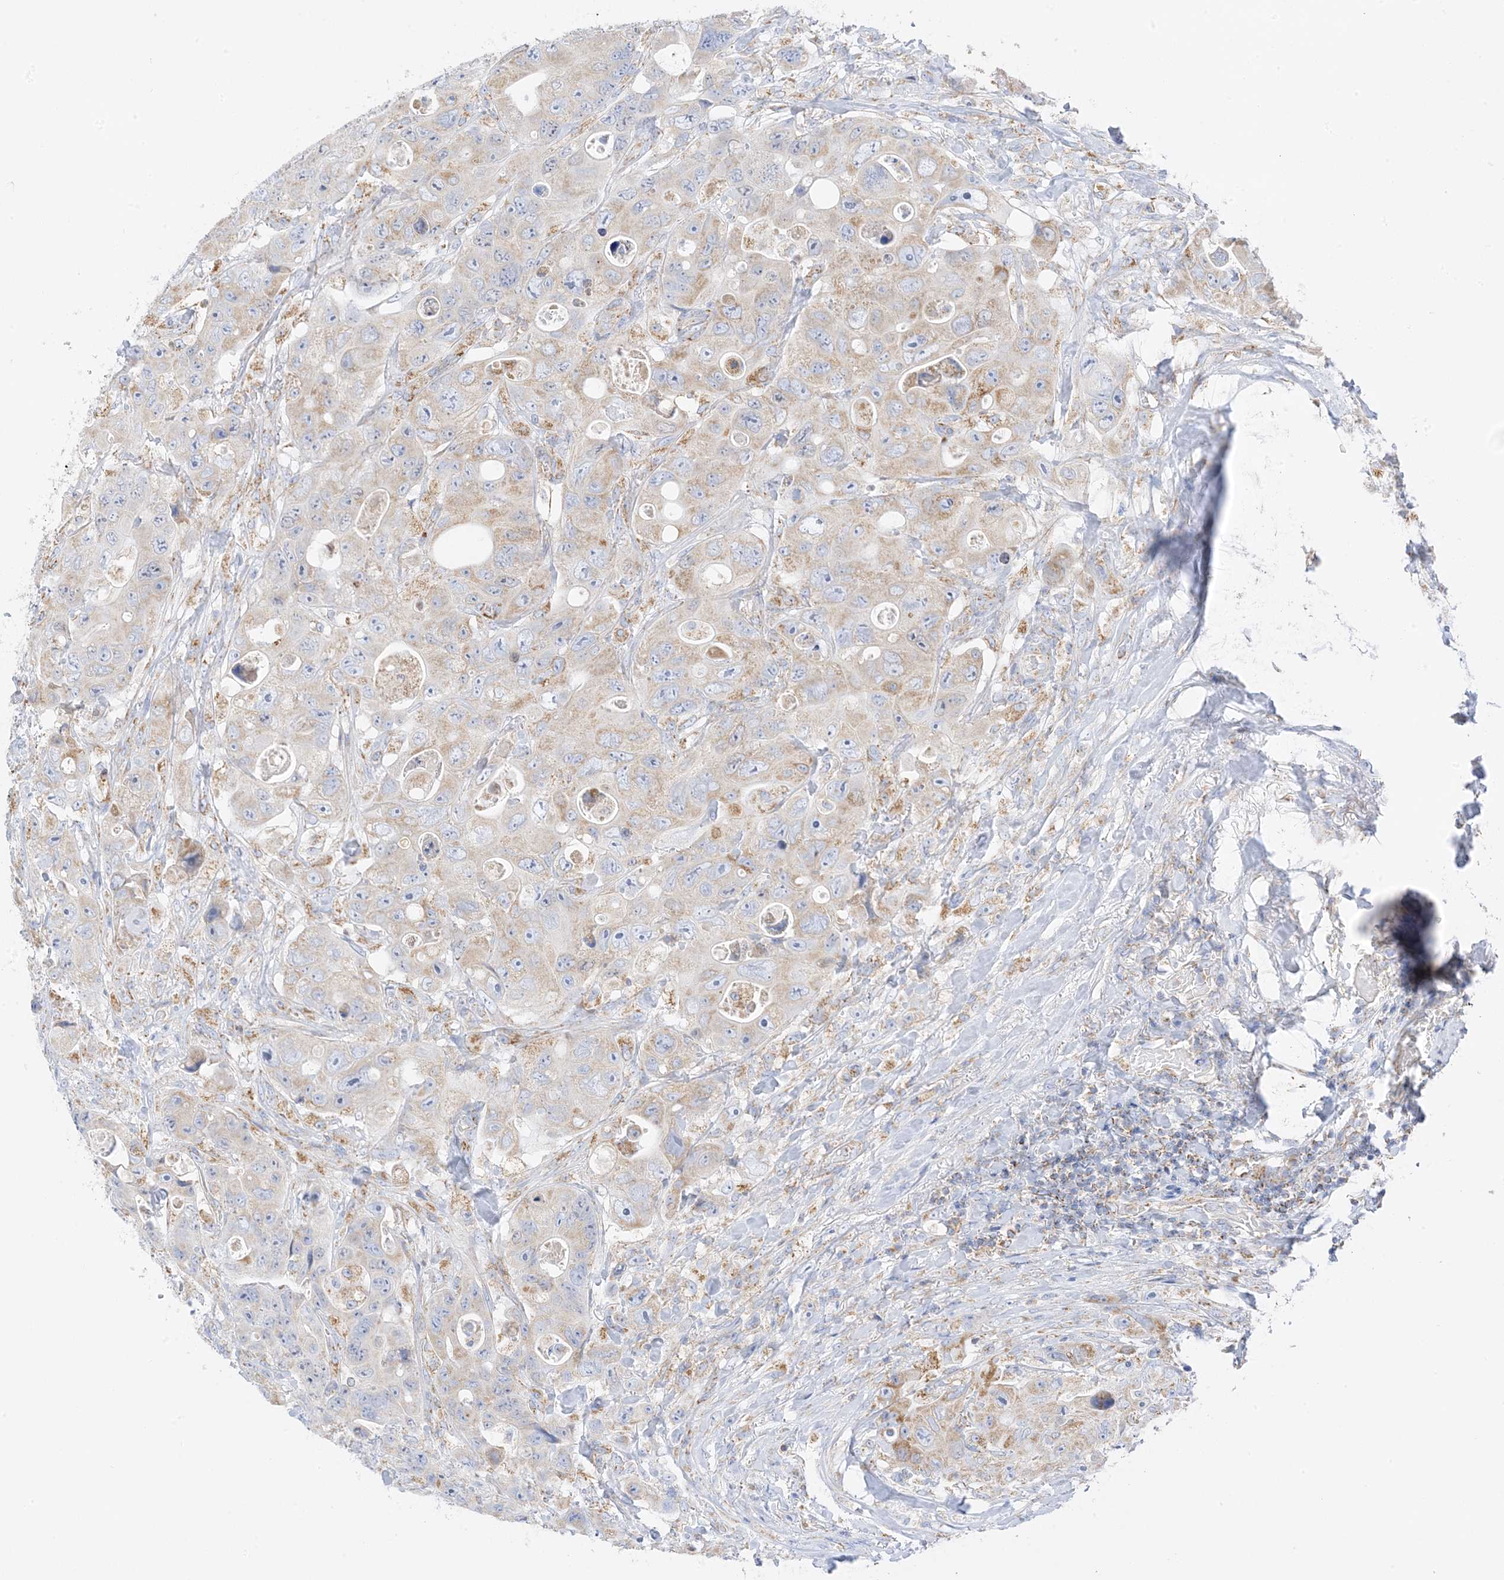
{"staining": {"intensity": "moderate", "quantity": ">75%", "location": "cytoplasmic/membranous"}, "tissue": "colorectal cancer", "cell_type": "Tumor cells", "image_type": "cancer", "snomed": [{"axis": "morphology", "description": "Adenocarcinoma, NOS"}, {"axis": "topography", "description": "Colon"}], "caption": "The immunohistochemical stain shows moderate cytoplasmic/membranous expression in tumor cells of colorectal cancer tissue.", "gene": "CAPN13", "patient": {"sex": "female", "age": 46}}